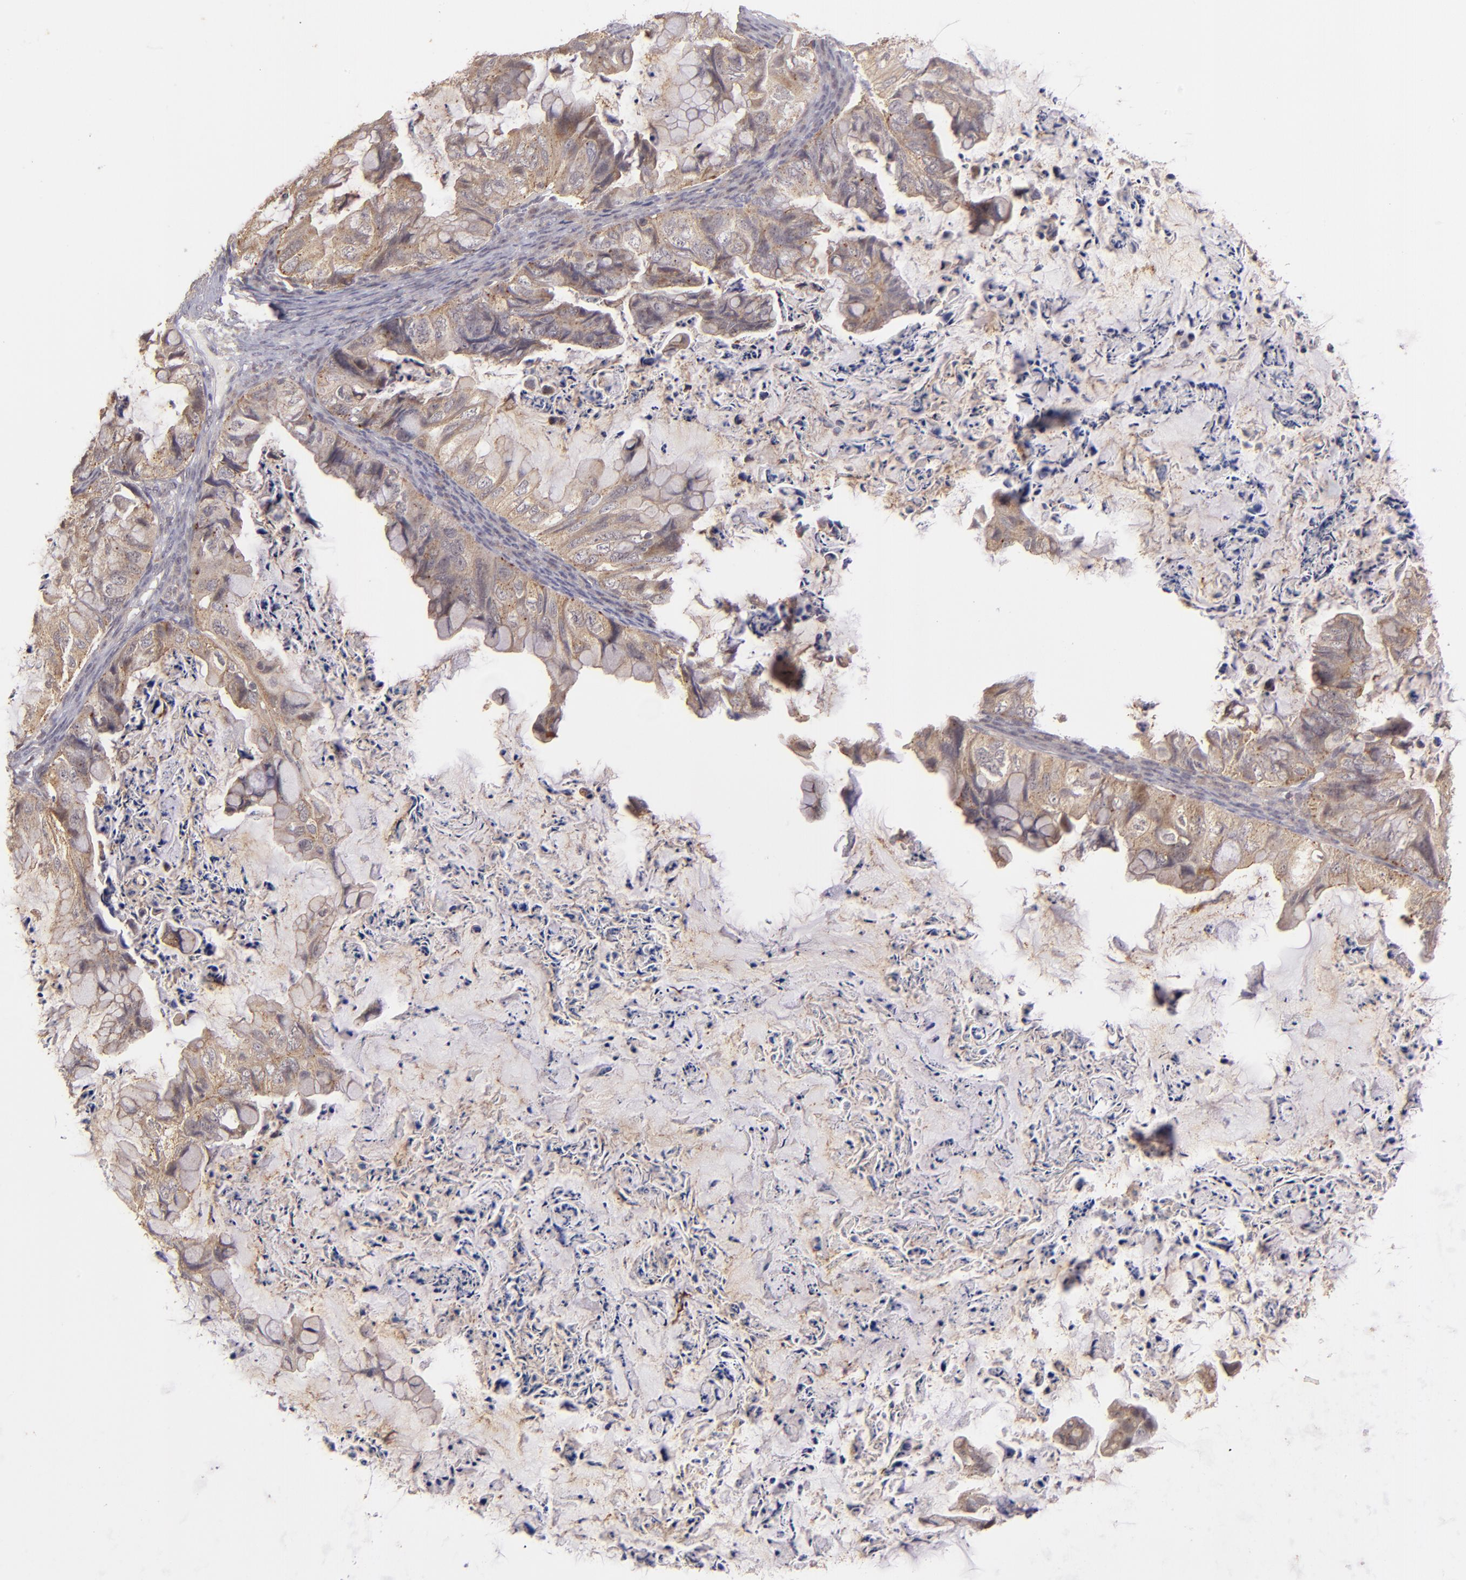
{"staining": {"intensity": "weak", "quantity": "25%-75%", "location": "cytoplasmic/membranous"}, "tissue": "ovarian cancer", "cell_type": "Tumor cells", "image_type": "cancer", "snomed": [{"axis": "morphology", "description": "Cystadenocarcinoma, mucinous, NOS"}, {"axis": "topography", "description": "Ovary"}], "caption": "Tumor cells display weak cytoplasmic/membranous staining in about 25%-75% of cells in ovarian cancer.", "gene": "ZFYVE1", "patient": {"sex": "female", "age": 36}}